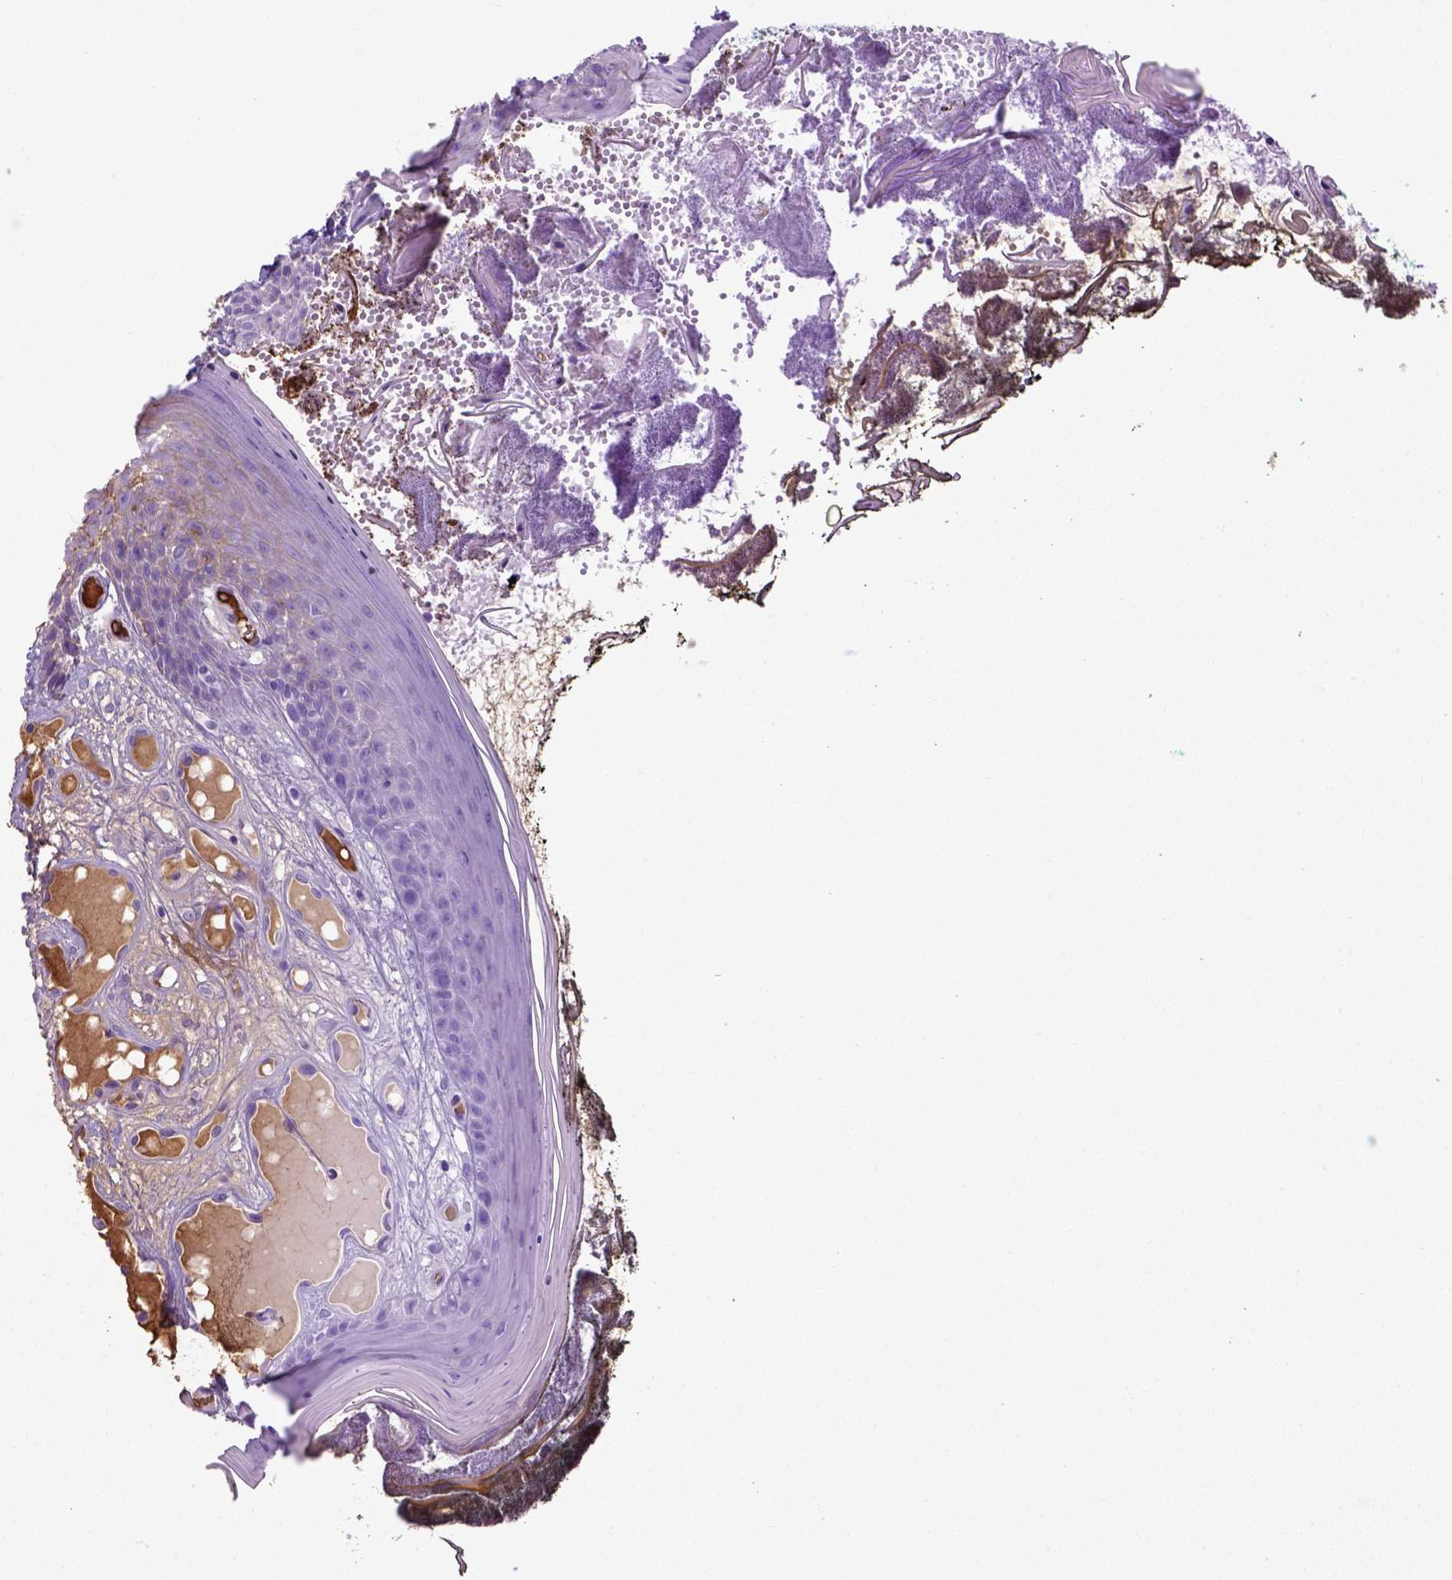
{"staining": {"intensity": "weak", "quantity": "<25%", "location": "cytoplasmic/membranous"}, "tissue": "oral mucosa", "cell_type": "Squamous epithelial cells", "image_type": "normal", "snomed": [{"axis": "morphology", "description": "Normal tissue, NOS"}, {"axis": "topography", "description": "Oral tissue"}], "caption": "Immunohistochemical staining of unremarkable oral mucosa reveals no significant positivity in squamous epithelial cells.", "gene": "ADAMTS8", "patient": {"sex": "male", "age": 9}}